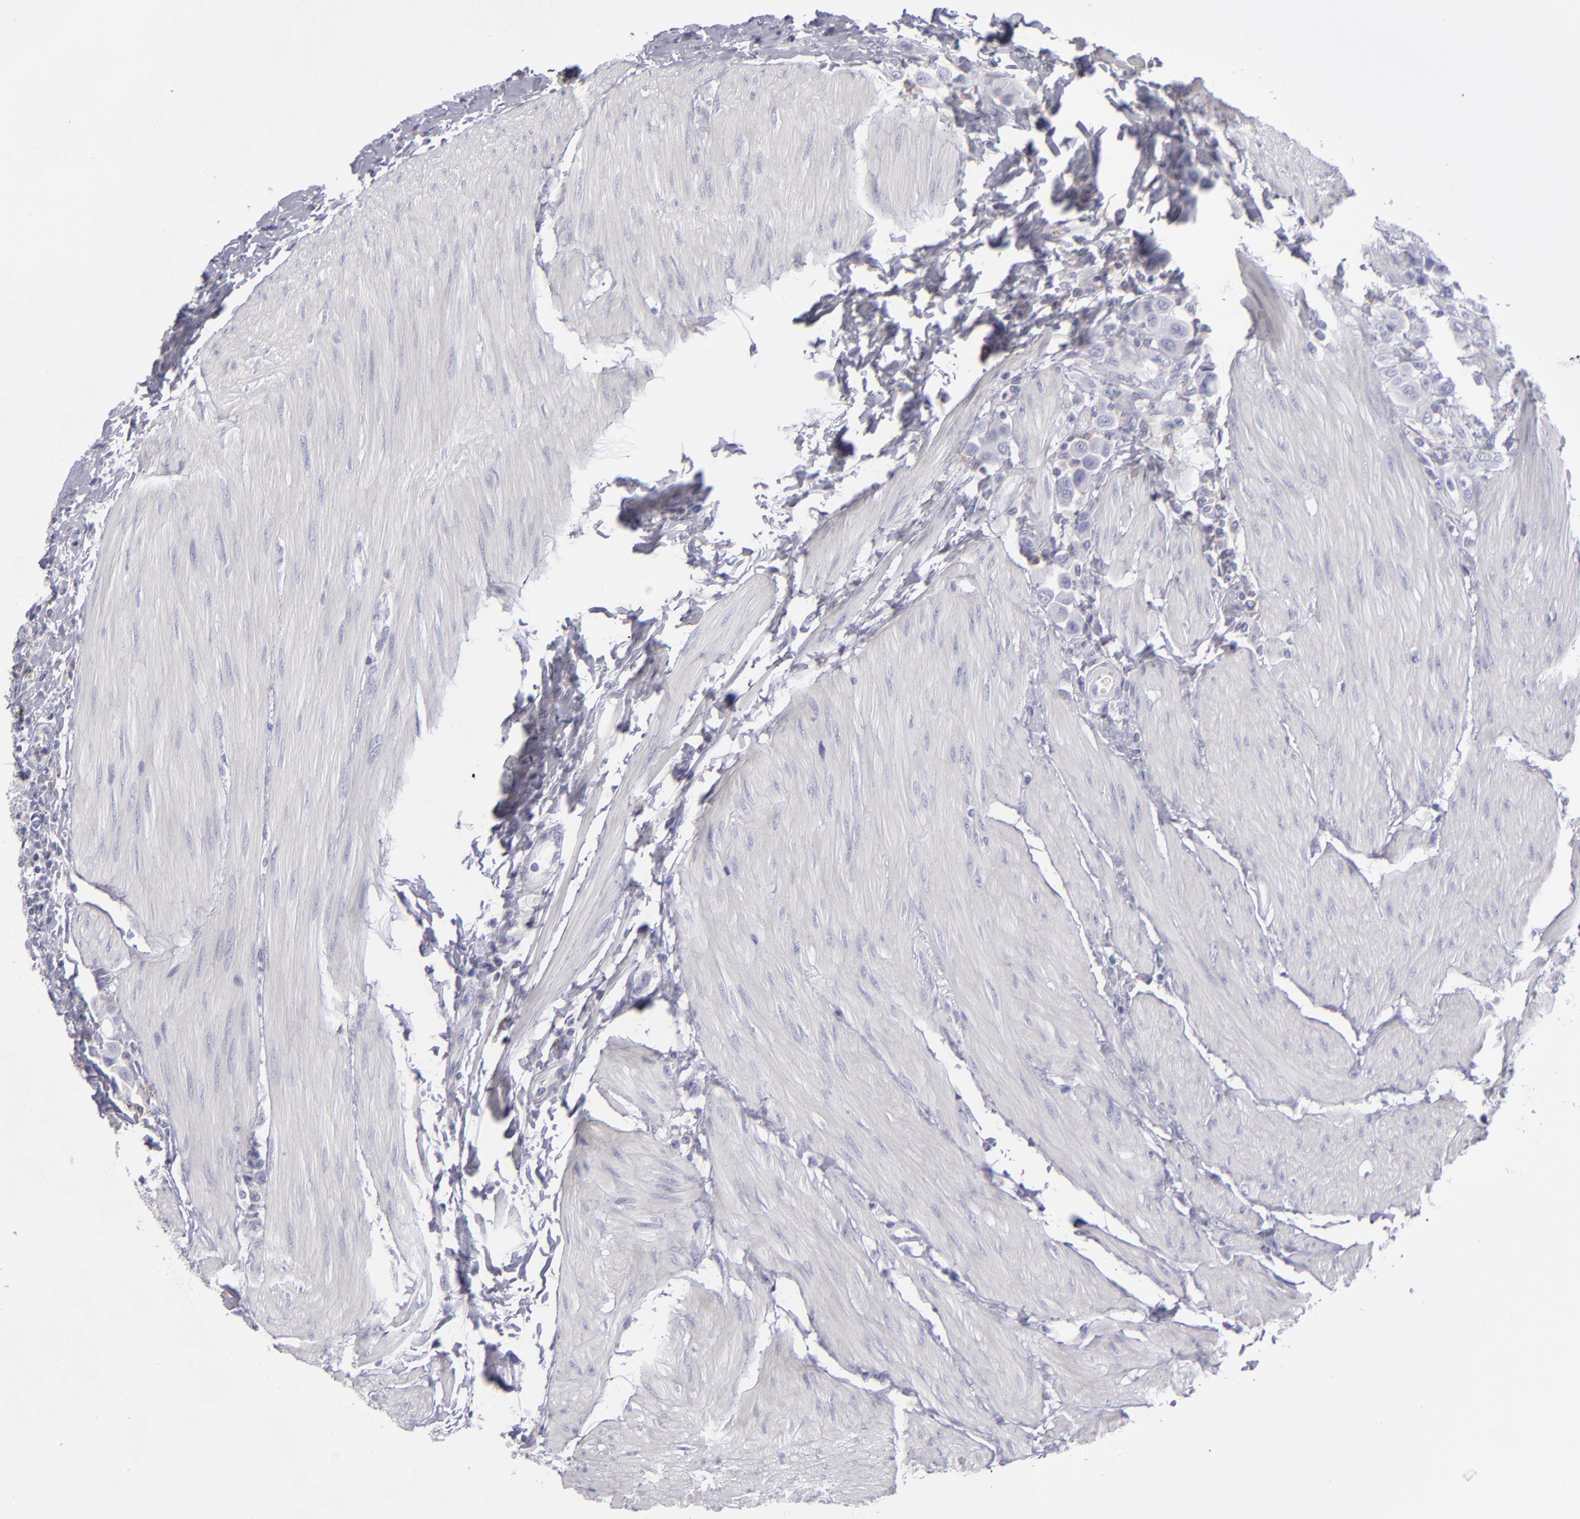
{"staining": {"intensity": "negative", "quantity": "none", "location": "none"}, "tissue": "urothelial cancer", "cell_type": "Tumor cells", "image_type": "cancer", "snomed": [{"axis": "morphology", "description": "Urothelial carcinoma, High grade"}, {"axis": "topography", "description": "Urinary bladder"}], "caption": "An immunohistochemistry (IHC) photomicrograph of urothelial cancer is shown. There is no staining in tumor cells of urothelial cancer.", "gene": "ANPEP", "patient": {"sex": "male", "age": 50}}